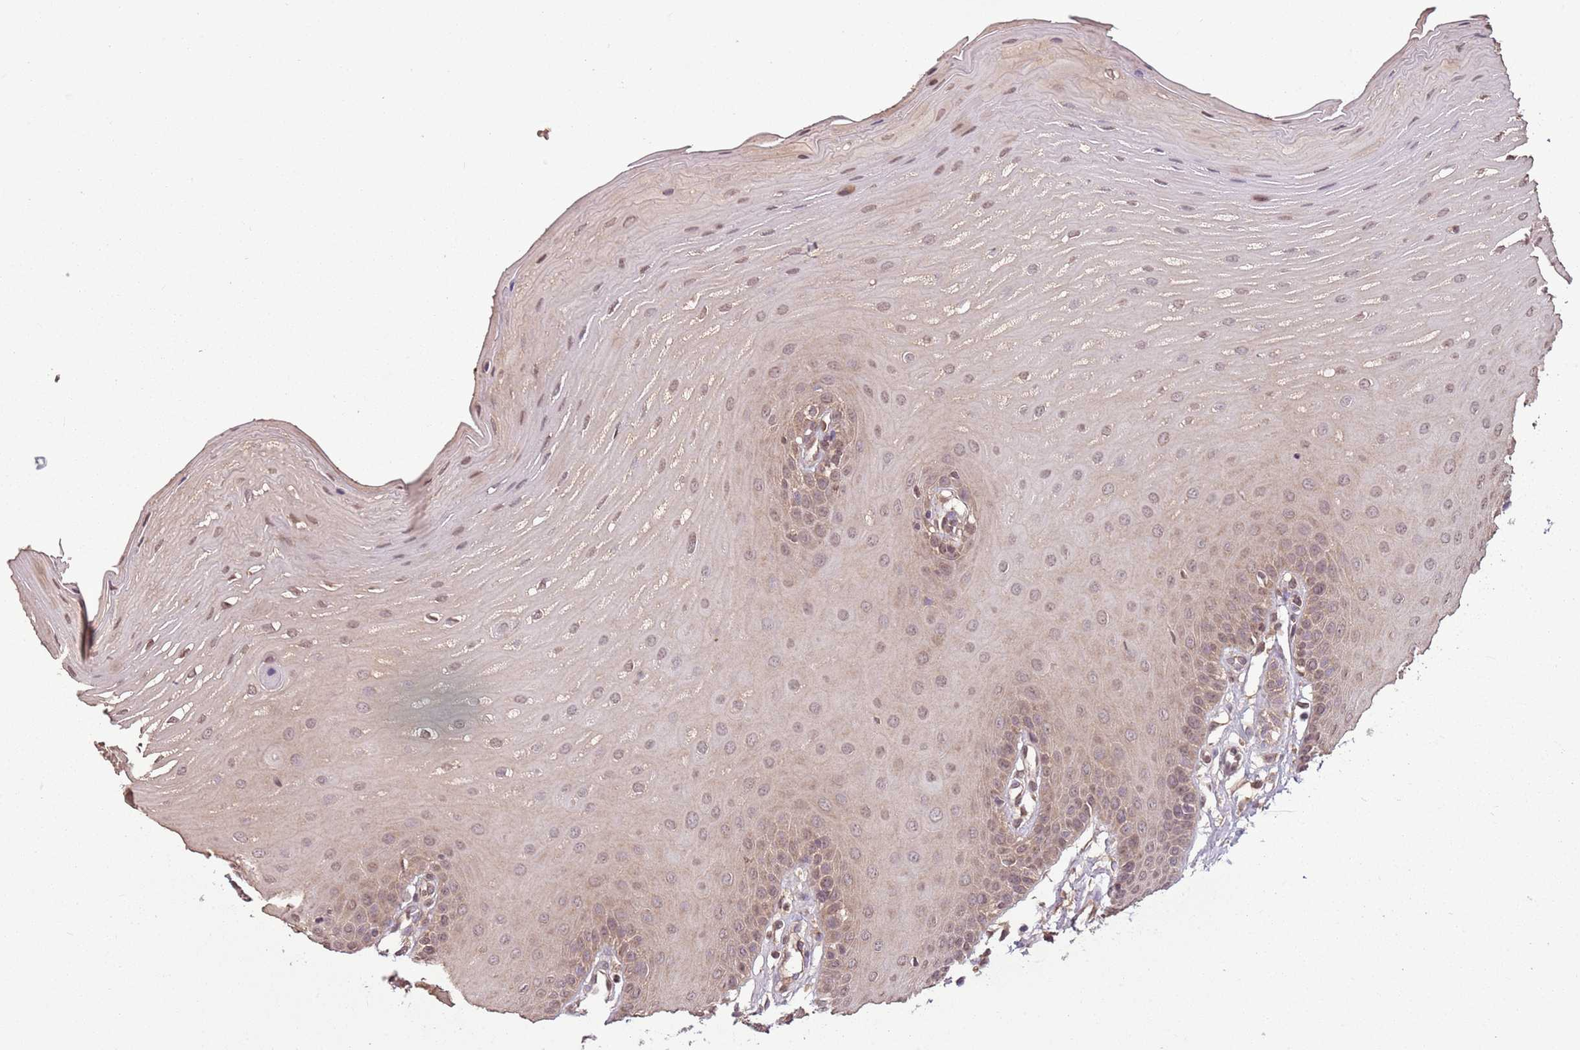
{"staining": {"intensity": "weak", "quantity": "25%-75%", "location": "cytoplasmic/membranous"}, "tissue": "oral mucosa", "cell_type": "Squamous epithelial cells", "image_type": "normal", "snomed": [{"axis": "morphology", "description": "Normal tissue, NOS"}, {"axis": "topography", "description": "Oral tissue"}], "caption": "IHC micrograph of normal oral mucosa stained for a protein (brown), which displays low levels of weak cytoplasmic/membranous positivity in about 25%-75% of squamous epithelial cells.", "gene": "CAPN9", "patient": {"sex": "female", "age": 39}}